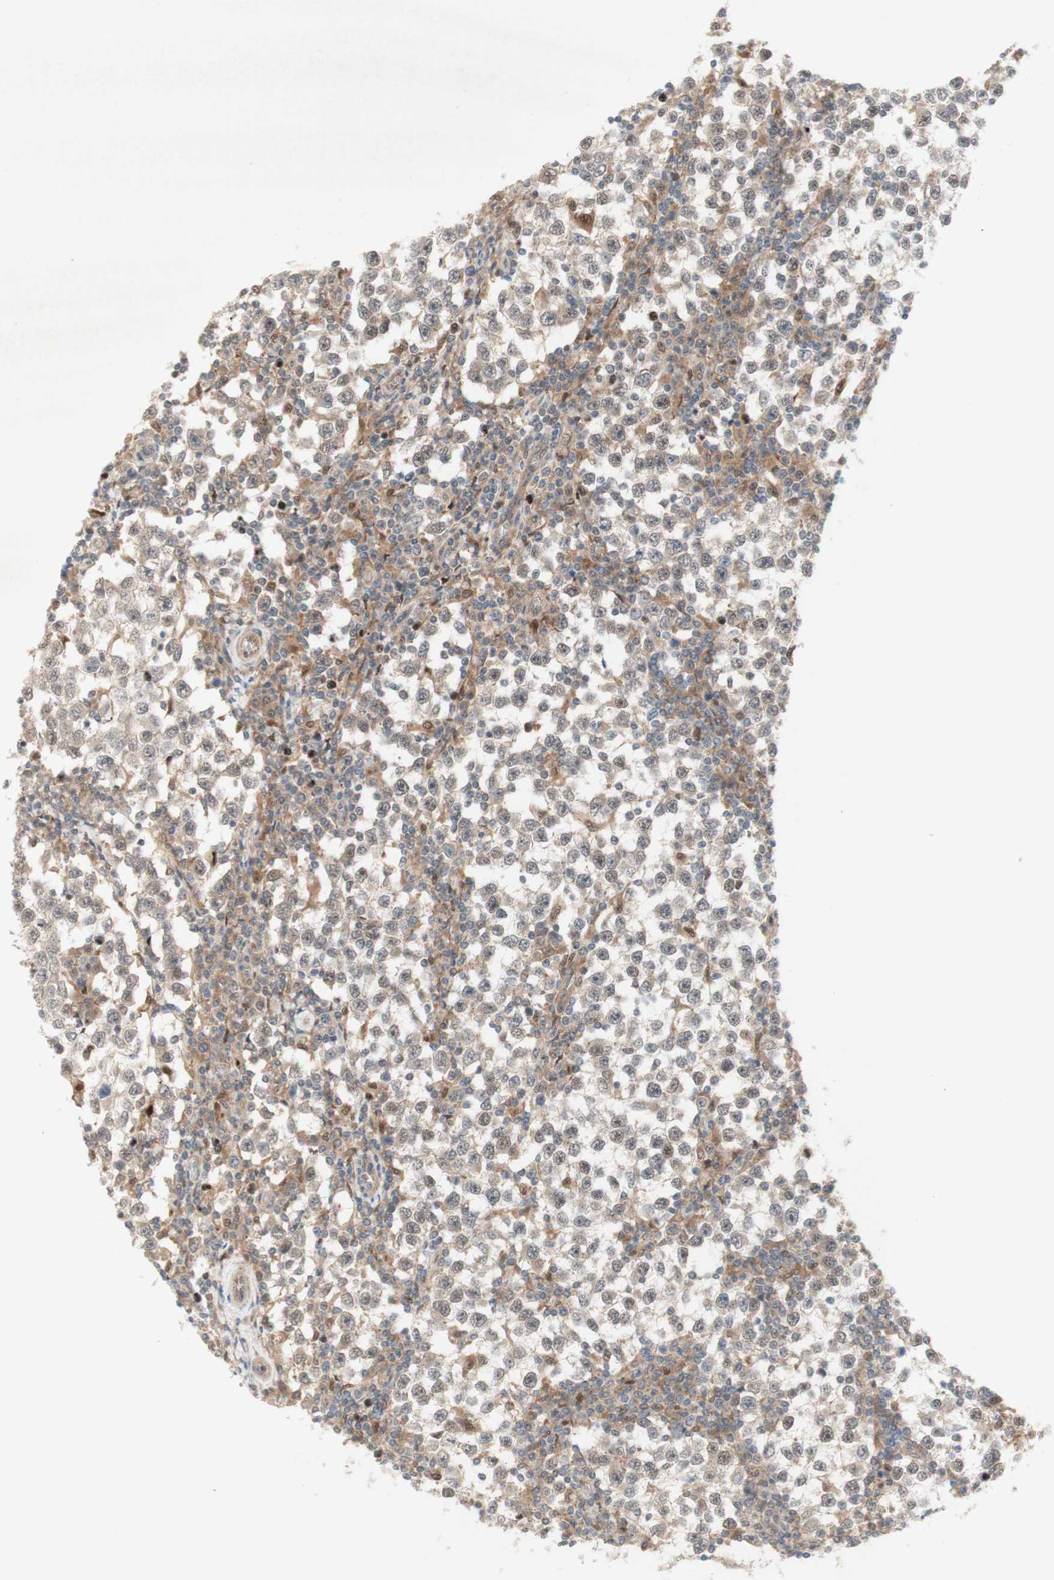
{"staining": {"intensity": "weak", "quantity": "25%-75%", "location": "nuclear"}, "tissue": "testis cancer", "cell_type": "Tumor cells", "image_type": "cancer", "snomed": [{"axis": "morphology", "description": "Seminoma, NOS"}, {"axis": "topography", "description": "Testis"}], "caption": "Human testis cancer (seminoma) stained with a brown dye displays weak nuclear positive positivity in approximately 25%-75% of tumor cells.", "gene": "RFNG", "patient": {"sex": "male", "age": 65}}